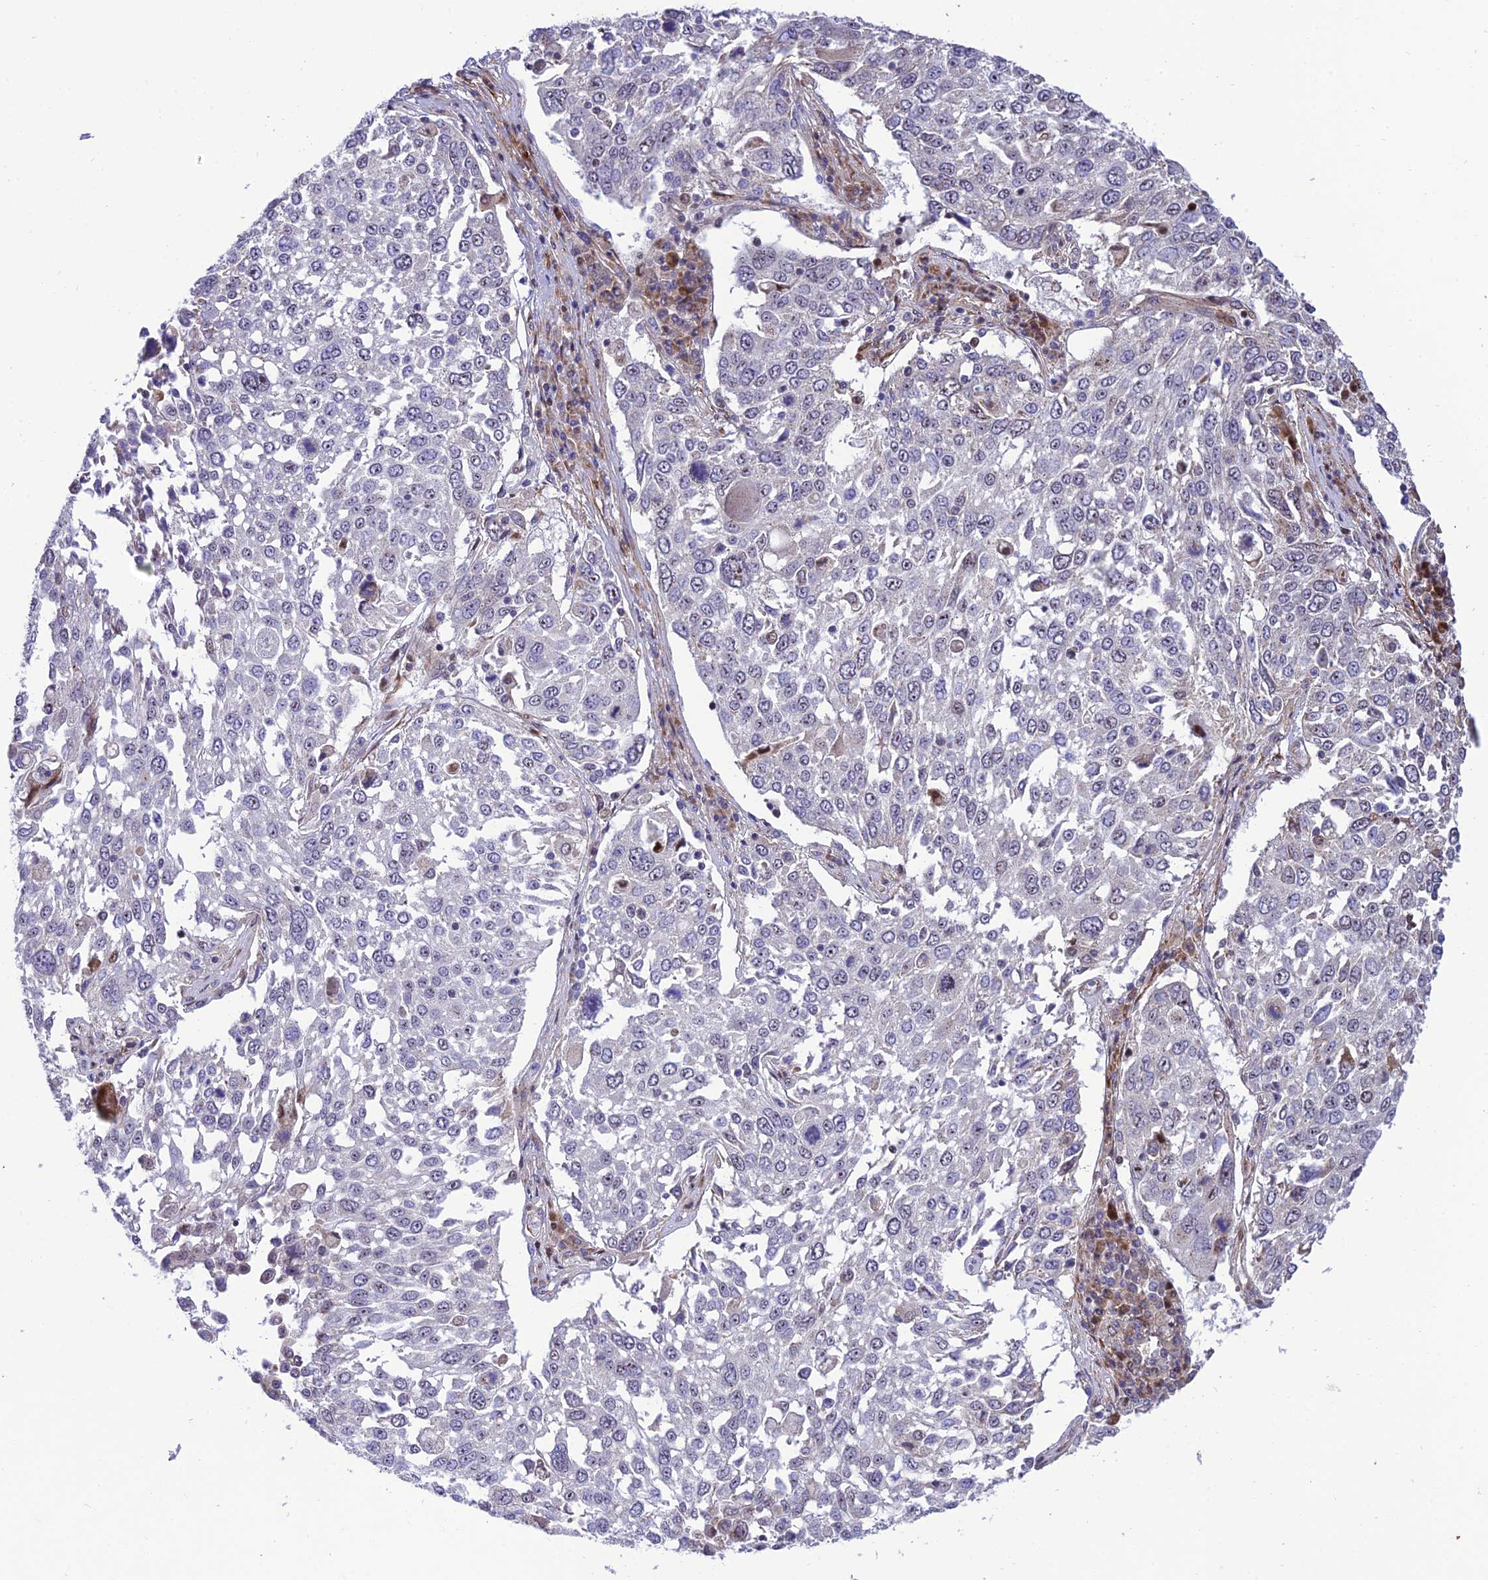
{"staining": {"intensity": "negative", "quantity": "none", "location": "none"}, "tissue": "lung cancer", "cell_type": "Tumor cells", "image_type": "cancer", "snomed": [{"axis": "morphology", "description": "Squamous cell carcinoma, NOS"}, {"axis": "topography", "description": "Lung"}], "caption": "Protein analysis of lung cancer (squamous cell carcinoma) displays no significant expression in tumor cells.", "gene": "KBTBD7", "patient": {"sex": "male", "age": 65}}